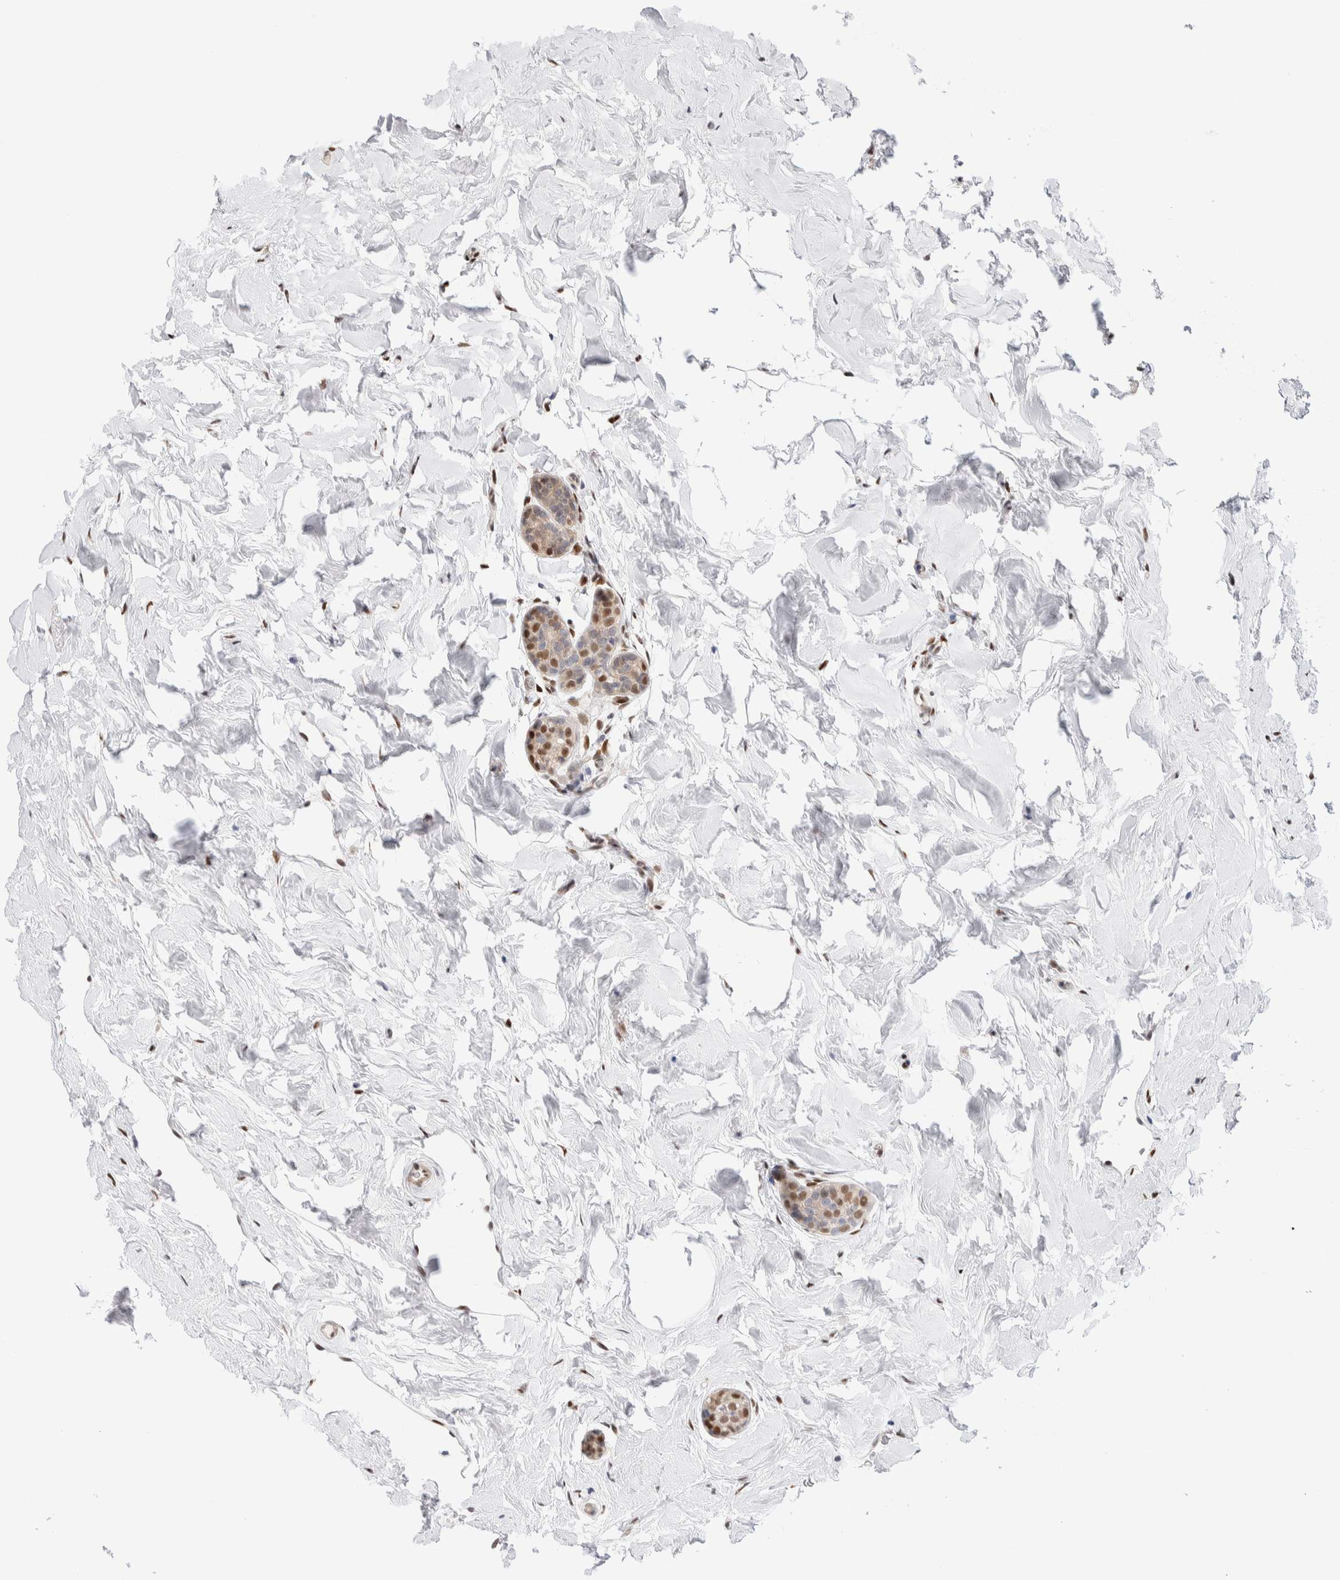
{"staining": {"intensity": "moderate", "quantity": "25%-75%", "location": "cytoplasmic/membranous,nuclear"}, "tissue": "breast cancer", "cell_type": "Tumor cells", "image_type": "cancer", "snomed": [{"axis": "morphology", "description": "Duct carcinoma"}, {"axis": "topography", "description": "Breast"}], "caption": "Immunohistochemistry (IHC) of breast cancer (infiltrating ductal carcinoma) exhibits medium levels of moderate cytoplasmic/membranous and nuclear positivity in about 25%-75% of tumor cells.", "gene": "NSMAF", "patient": {"sex": "female", "age": 55}}